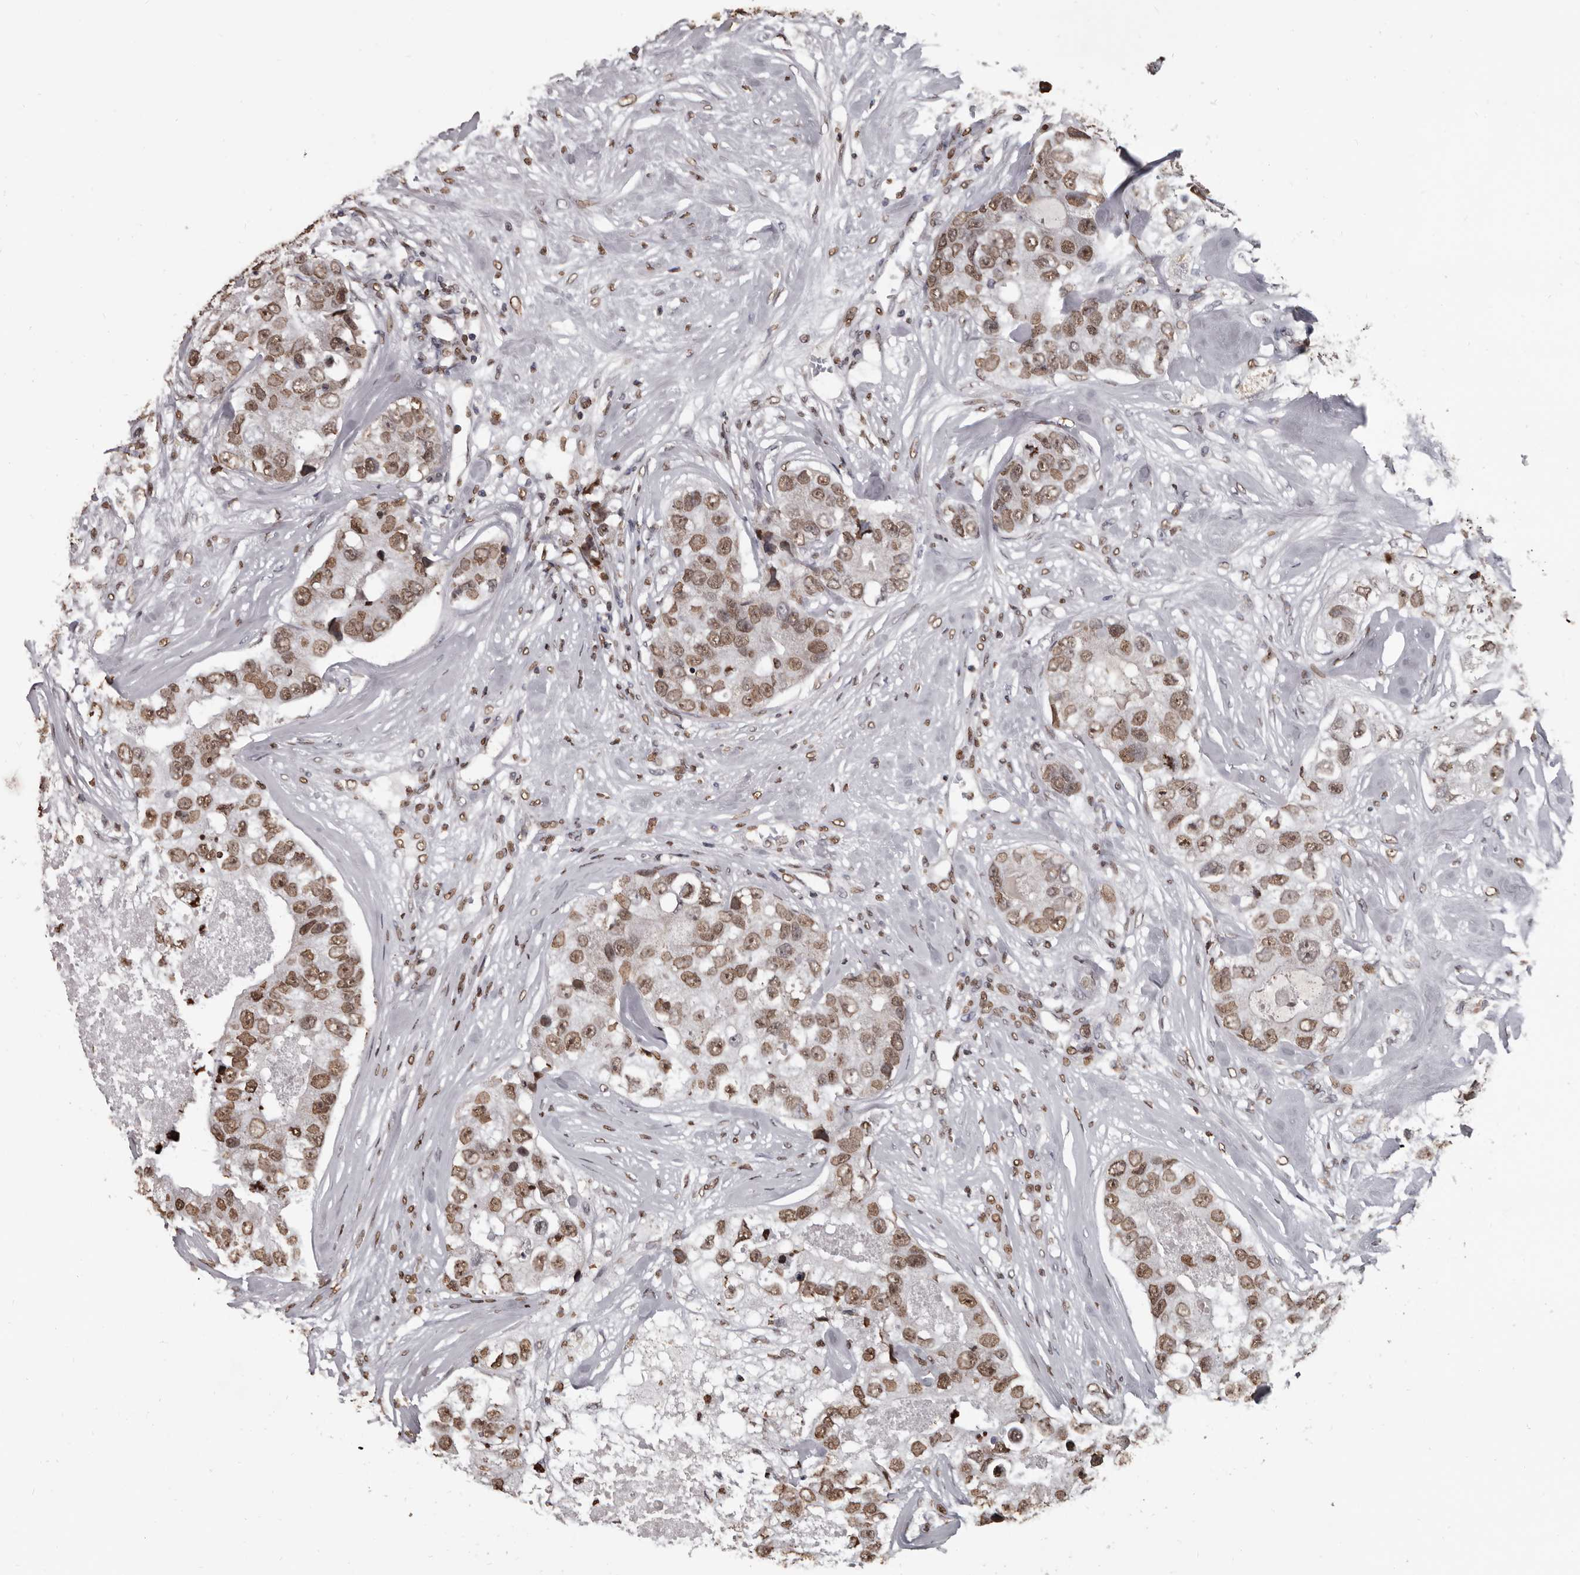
{"staining": {"intensity": "moderate", "quantity": ">75%", "location": "nuclear"}, "tissue": "breast cancer", "cell_type": "Tumor cells", "image_type": "cancer", "snomed": [{"axis": "morphology", "description": "Duct carcinoma"}, {"axis": "topography", "description": "Breast"}], "caption": "Immunohistochemical staining of invasive ductal carcinoma (breast) reveals moderate nuclear protein positivity in about >75% of tumor cells.", "gene": "AHR", "patient": {"sex": "female", "age": 62}}